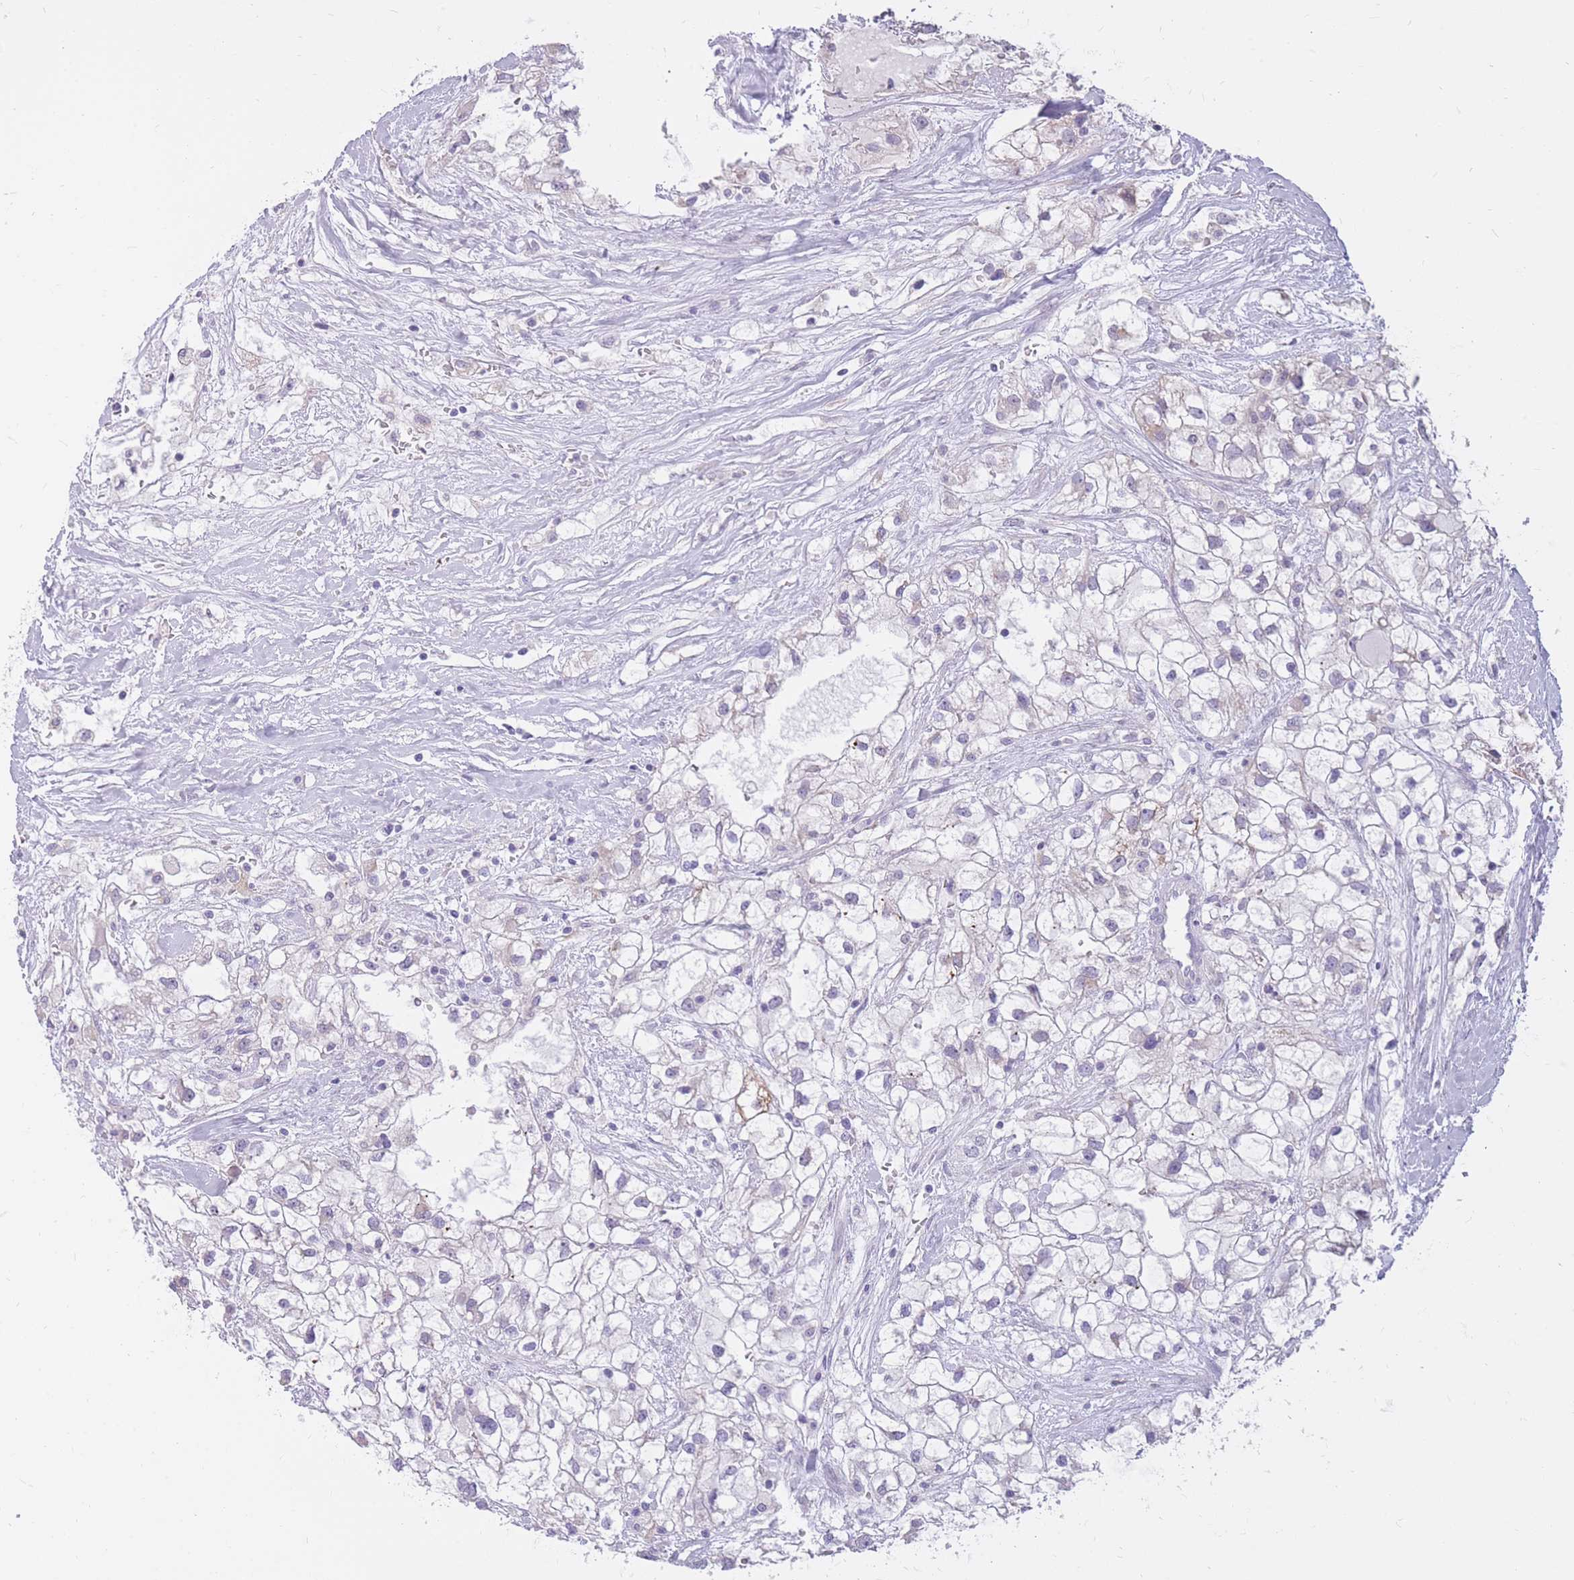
{"staining": {"intensity": "negative", "quantity": "none", "location": "none"}, "tissue": "renal cancer", "cell_type": "Tumor cells", "image_type": "cancer", "snomed": [{"axis": "morphology", "description": "Adenocarcinoma, NOS"}, {"axis": "topography", "description": "Kidney"}], "caption": "Micrograph shows no significant protein expression in tumor cells of renal cancer.", "gene": "RNF170", "patient": {"sex": "male", "age": 59}}